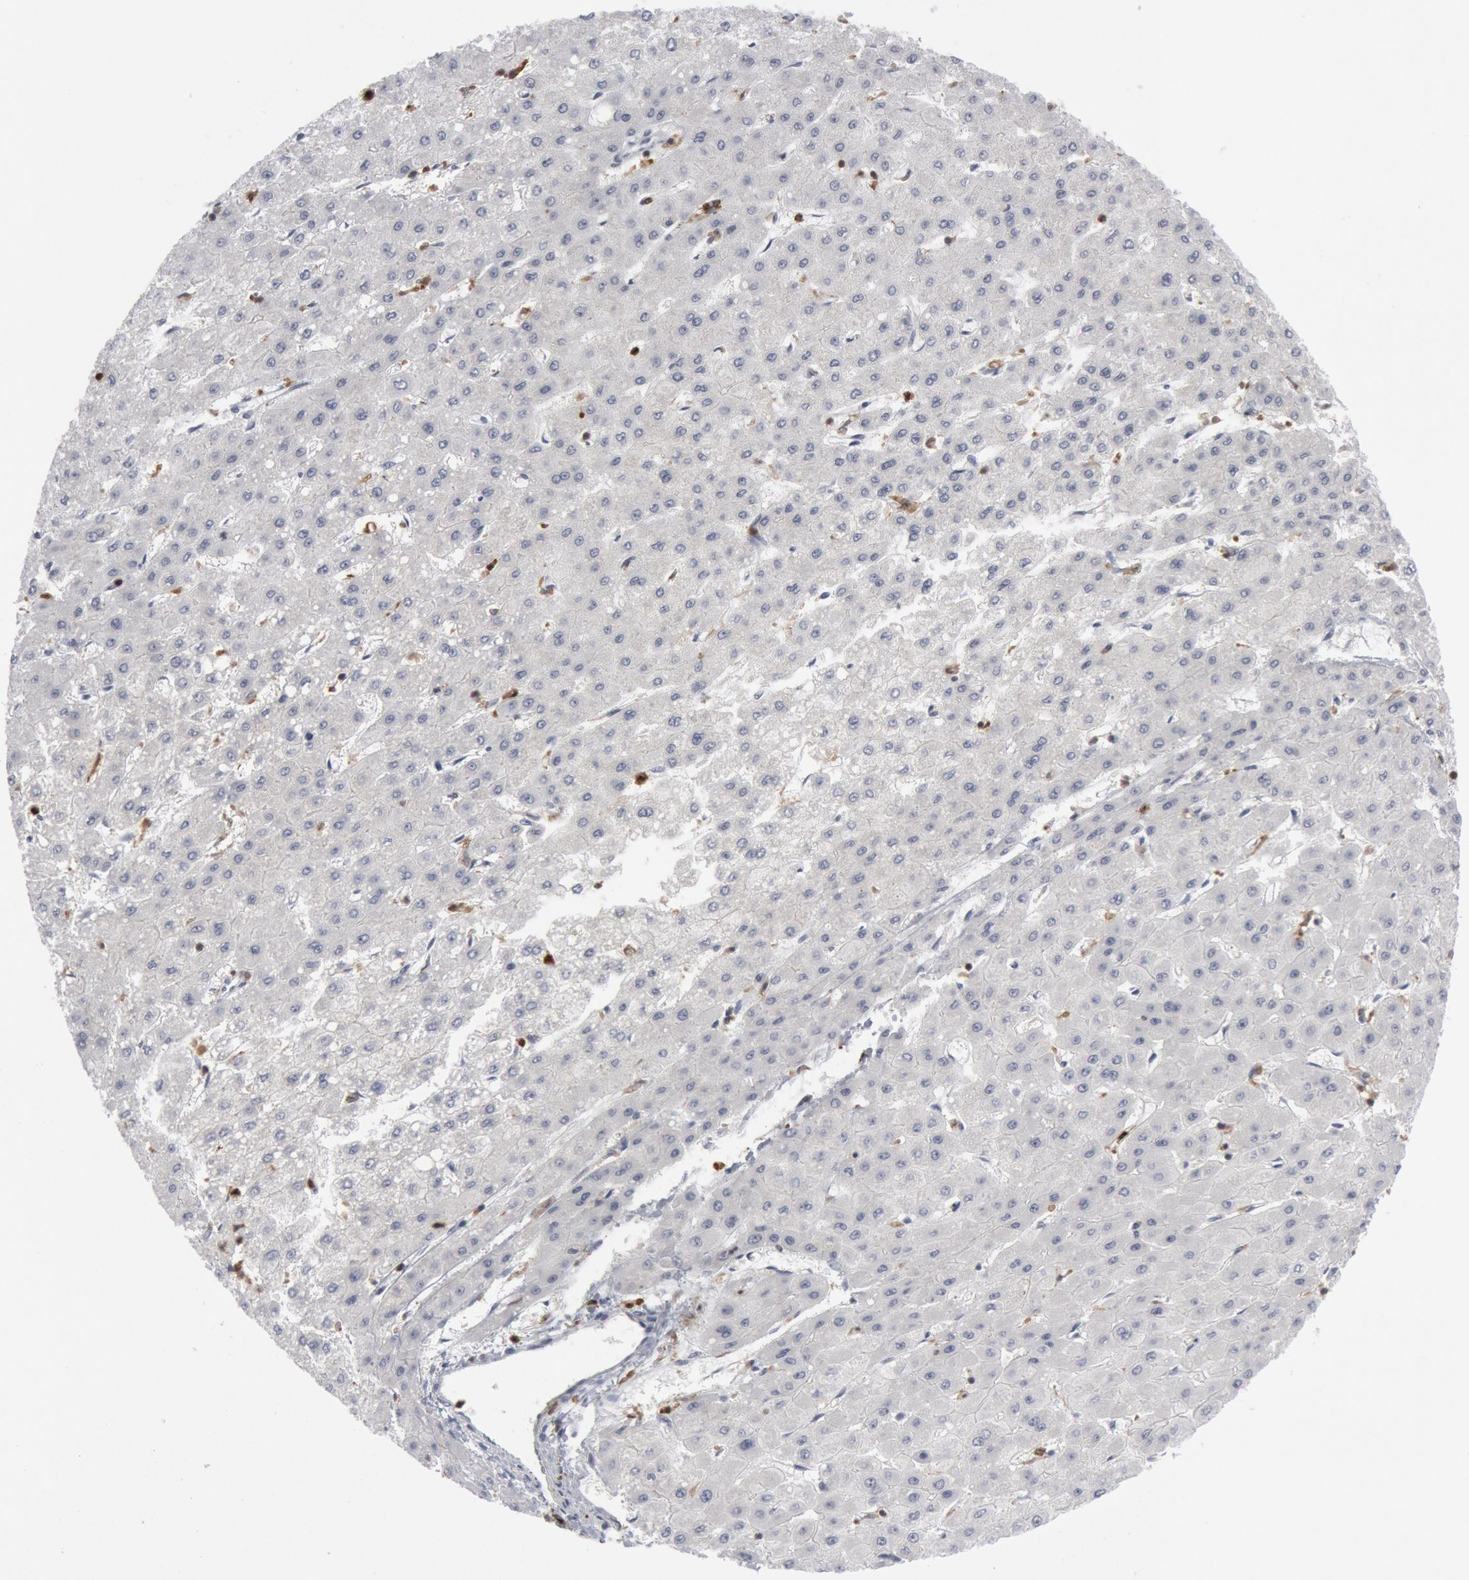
{"staining": {"intensity": "negative", "quantity": "none", "location": "none"}, "tissue": "liver cancer", "cell_type": "Tumor cells", "image_type": "cancer", "snomed": [{"axis": "morphology", "description": "Carcinoma, Hepatocellular, NOS"}, {"axis": "topography", "description": "Liver"}], "caption": "DAB immunohistochemical staining of human hepatocellular carcinoma (liver) demonstrates no significant expression in tumor cells. The staining was performed using DAB to visualize the protein expression in brown, while the nuclei were stained in blue with hematoxylin (Magnification: 20x).", "gene": "PTPN6", "patient": {"sex": "female", "age": 52}}